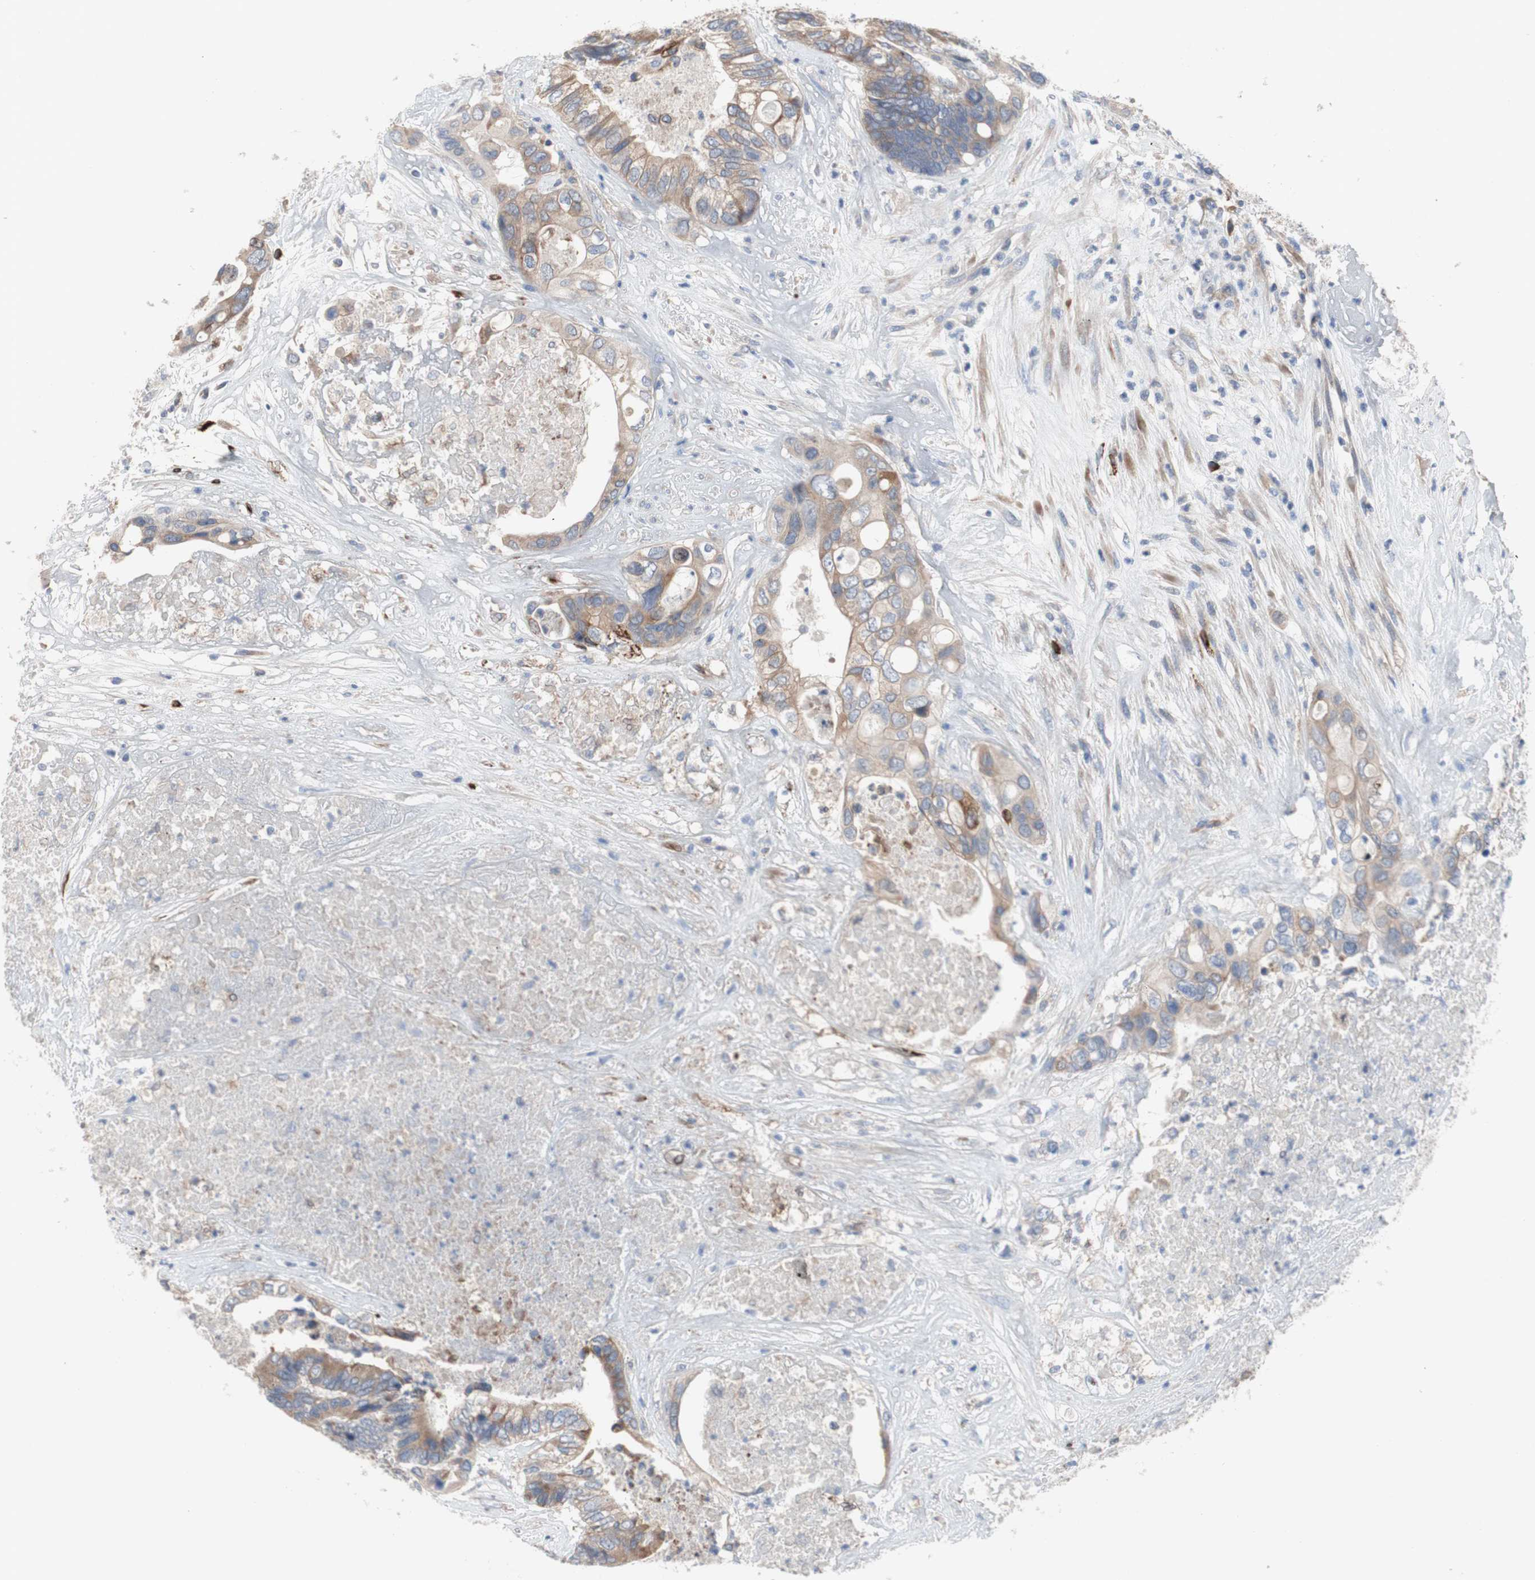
{"staining": {"intensity": "moderate", "quantity": ">75%", "location": "cytoplasmic/membranous"}, "tissue": "colorectal cancer", "cell_type": "Tumor cells", "image_type": "cancer", "snomed": [{"axis": "morphology", "description": "Adenocarcinoma, NOS"}, {"axis": "topography", "description": "Rectum"}], "caption": "An immunohistochemistry (IHC) histopathology image of tumor tissue is shown. Protein staining in brown highlights moderate cytoplasmic/membranous positivity in colorectal cancer (adenocarcinoma) within tumor cells.", "gene": "TTC14", "patient": {"sex": "male", "age": 55}}